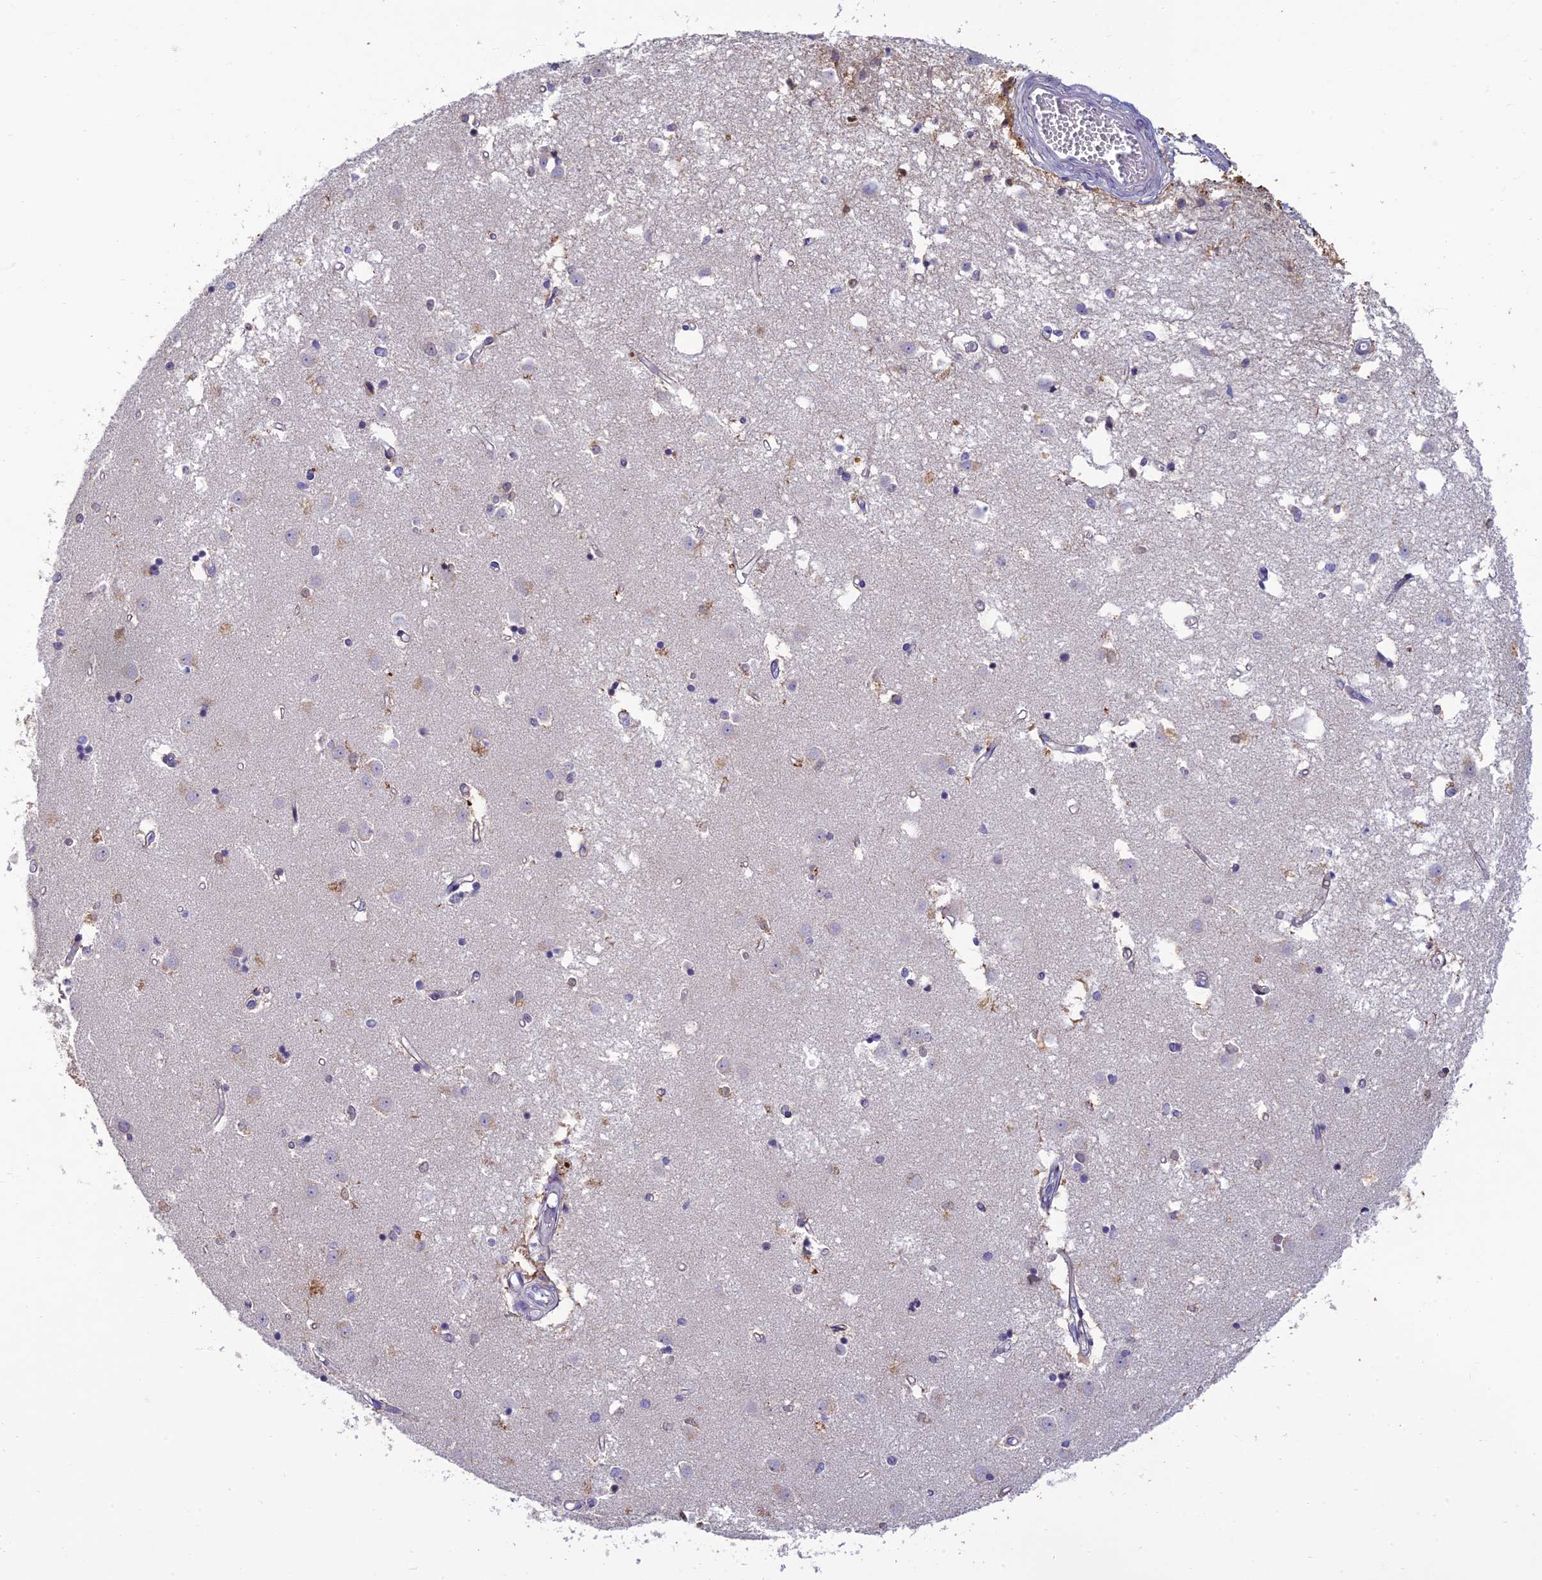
{"staining": {"intensity": "moderate", "quantity": "<25%", "location": "cytoplasmic/membranous"}, "tissue": "caudate", "cell_type": "Glial cells", "image_type": "normal", "snomed": [{"axis": "morphology", "description": "Normal tissue, NOS"}, {"axis": "topography", "description": "Lateral ventricle wall"}], "caption": "Immunohistochemistry (IHC) micrograph of unremarkable caudate: human caudate stained using IHC exhibits low levels of moderate protein expression localized specifically in the cytoplasmic/membranous of glial cells, appearing as a cytoplasmic/membranous brown color.", "gene": "NEURL1", "patient": {"sex": "male", "age": 45}}